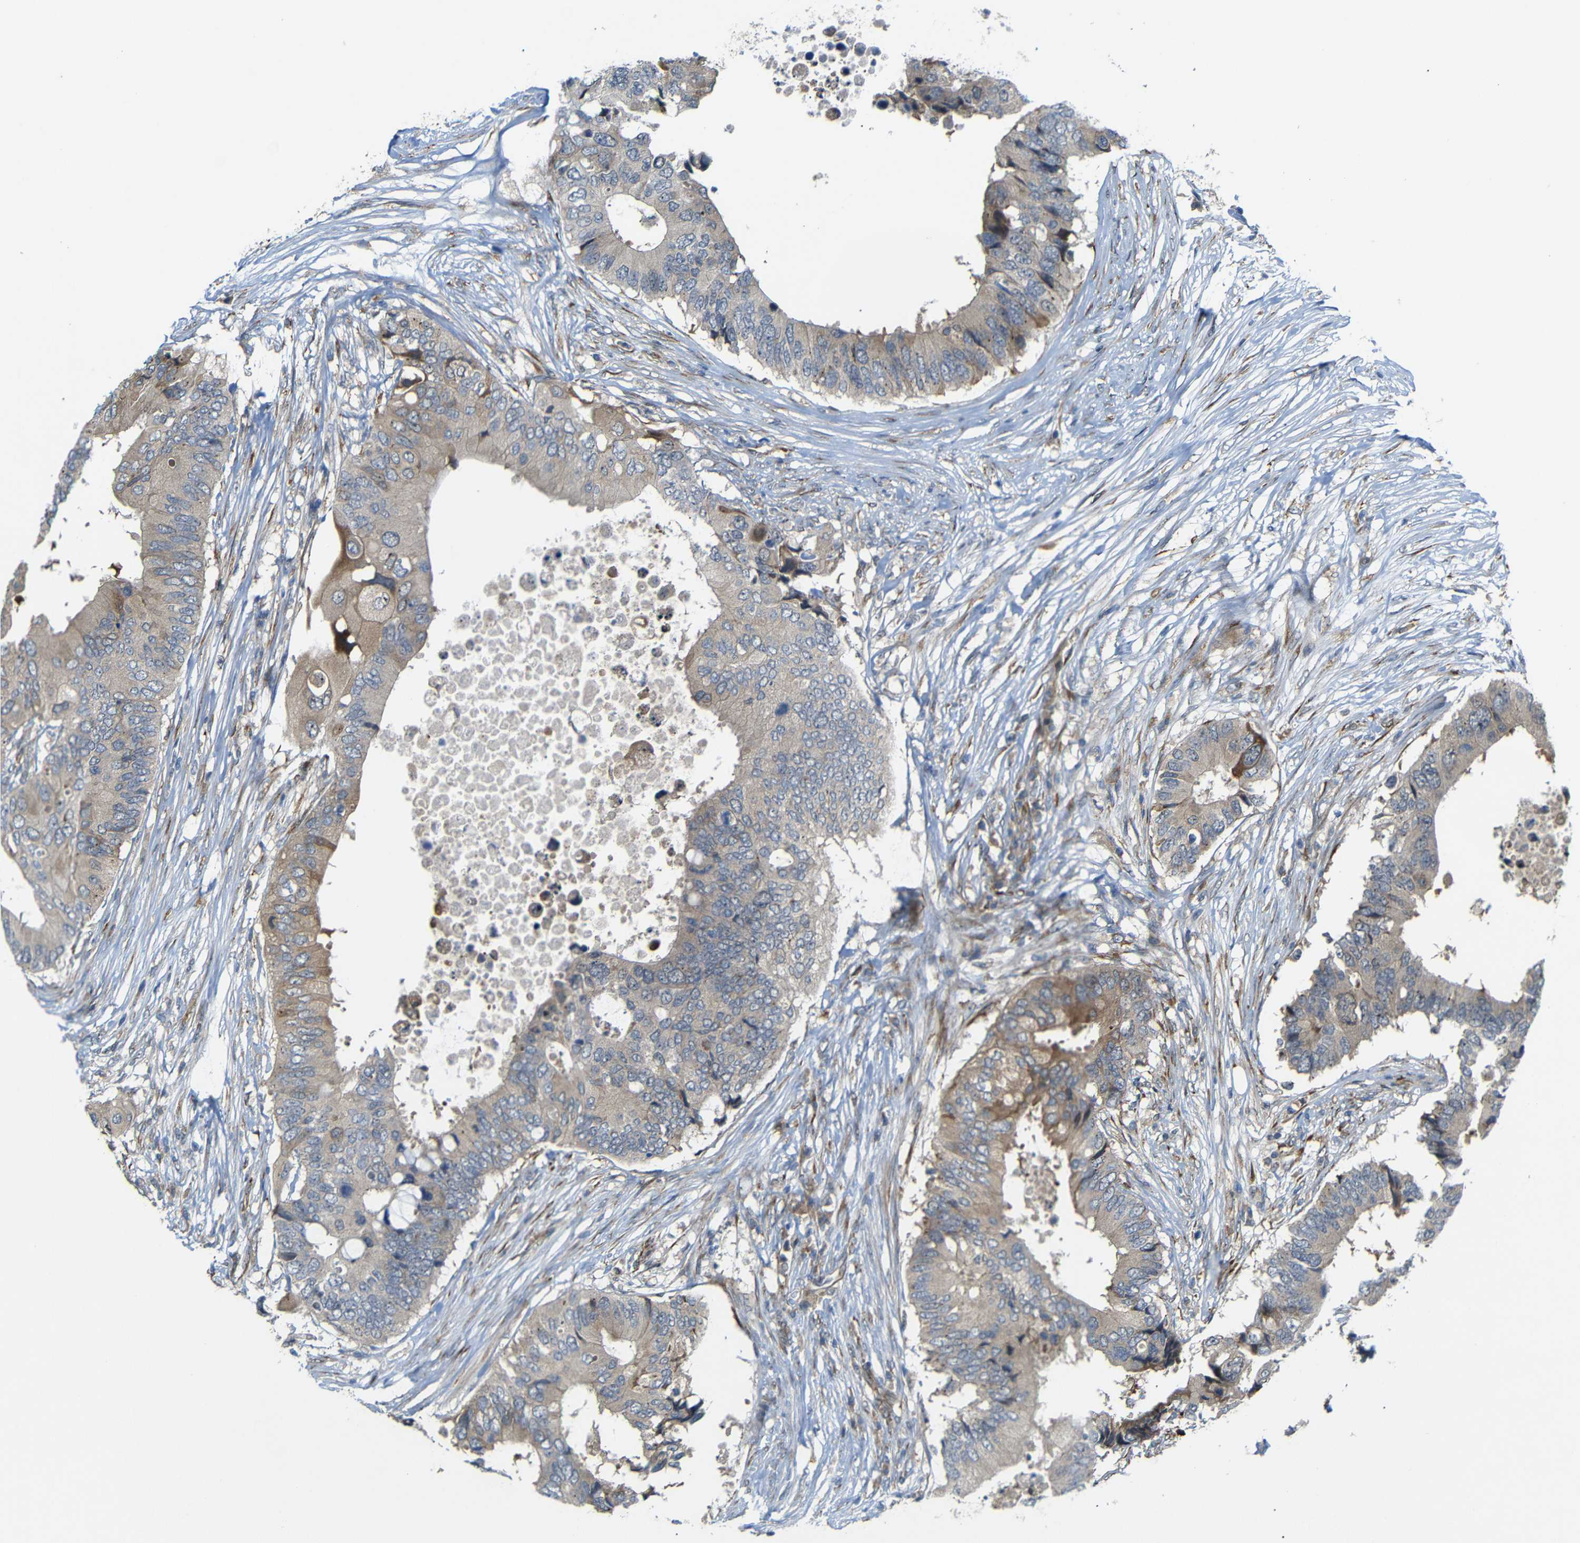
{"staining": {"intensity": "weak", "quantity": ">75%", "location": "cytoplasmic/membranous"}, "tissue": "colorectal cancer", "cell_type": "Tumor cells", "image_type": "cancer", "snomed": [{"axis": "morphology", "description": "Adenocarcinoma, NOS"}, {"axis": "topography", "description": "Colon"}], "caption": "IHC image of neoplastic tissue: adenocarcinoma (colorectal) stained using IHC exhibits low levels of weak protein expression localized specifically in the cytoplasmic/membranous of tumor cells, appearing as a cytoplasmic/membranous brown color.", "gene": "P3H2", "patient": {"sex": "male", "age": 71}}